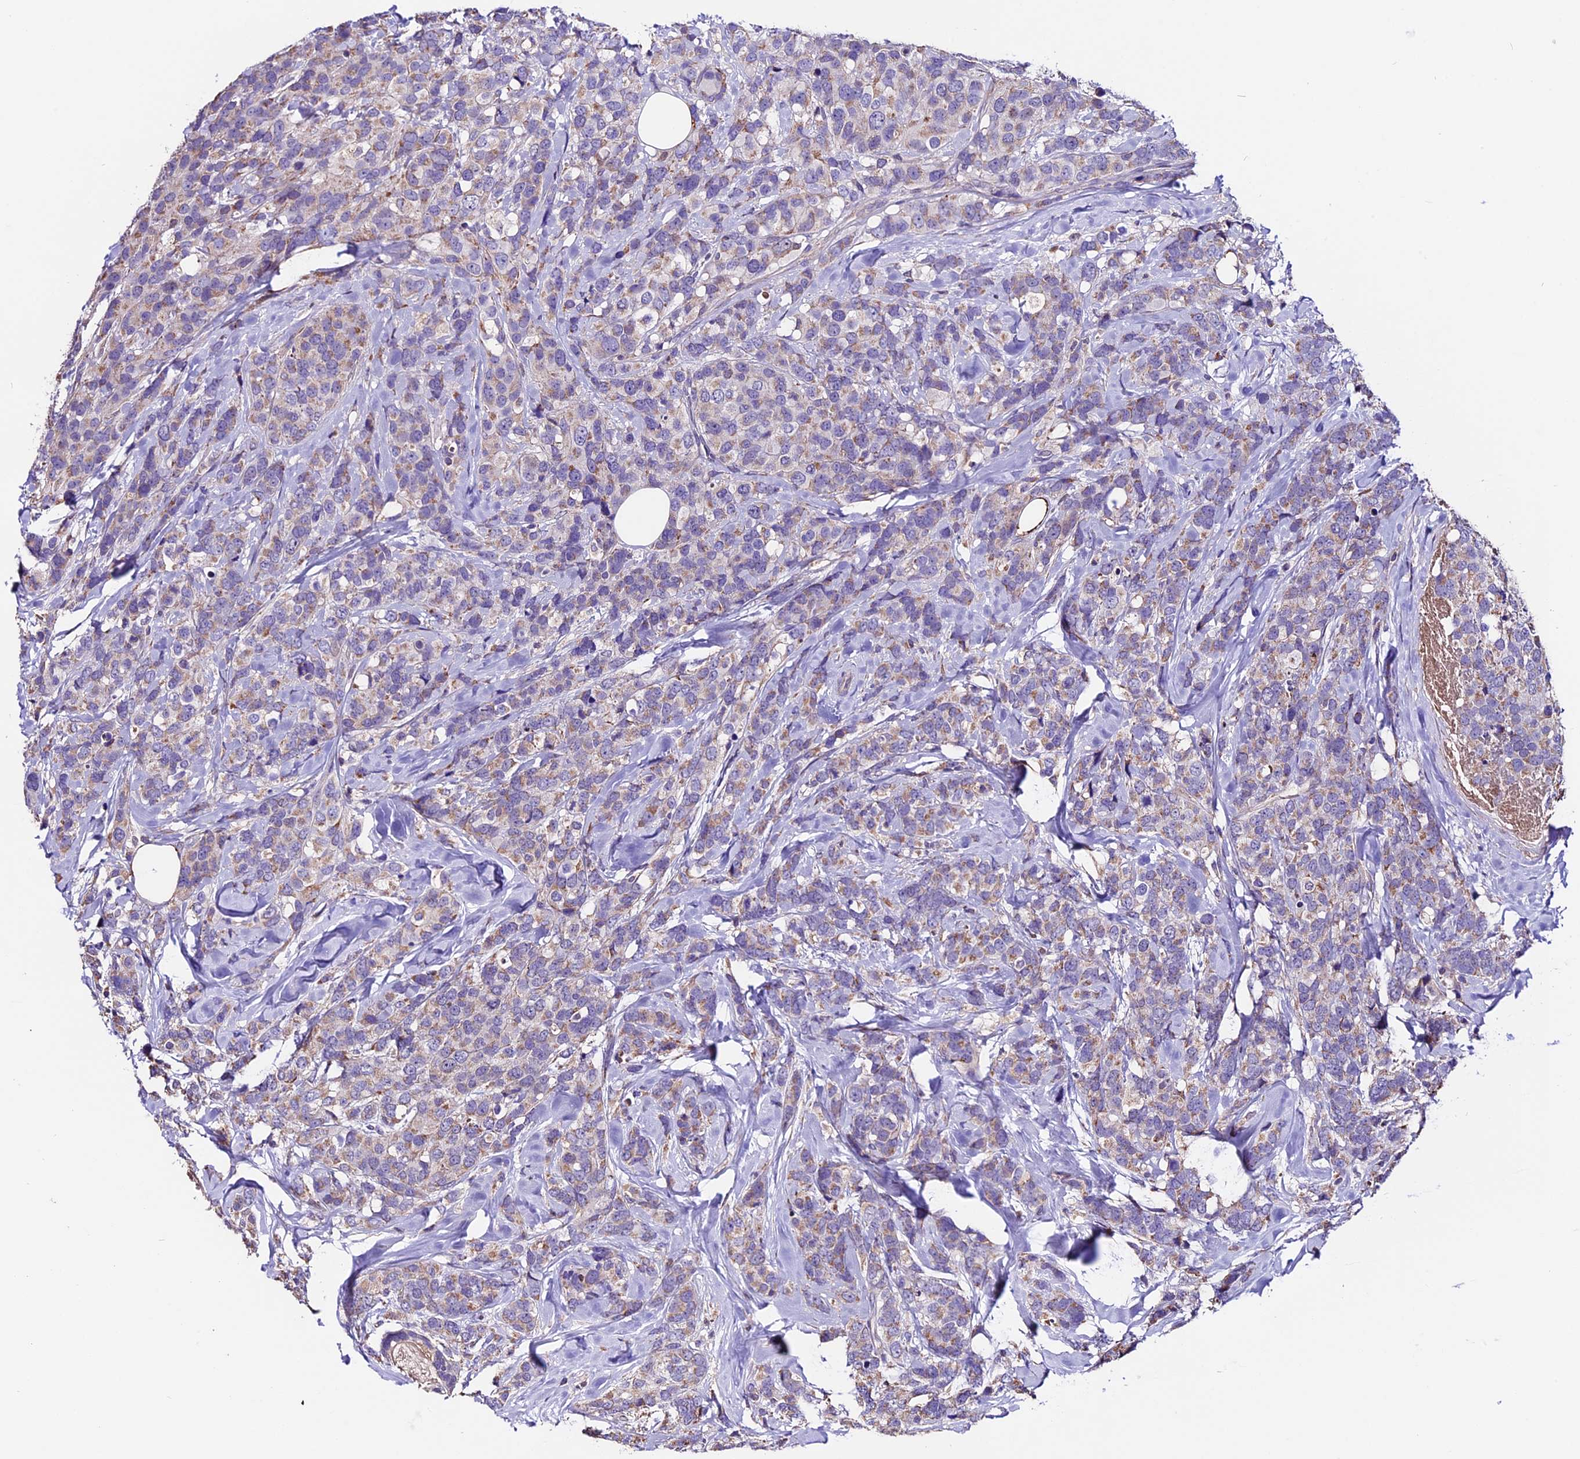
{"staining": {"intensity": "weak", "quantity": "25%-75%", "location": "cytoplasmic/membranous"}, "tissue": "breast cancer", "cell_type": "Tumor cells", "image_type": "cancer", "snomed": [{"axis": "morphology", "description": "Lobular carcinoma"}, {"axis": "topography", "description": "Breast"}], "caption": "Weak cytoplasmic/membranous positivity for a protein is identified in approximately 25%-75% of tumor cells of breast cancer using immunohistochemistry (IHC).", "gene": "DDX28", "patient": {"sex": "female", "age": 59}}